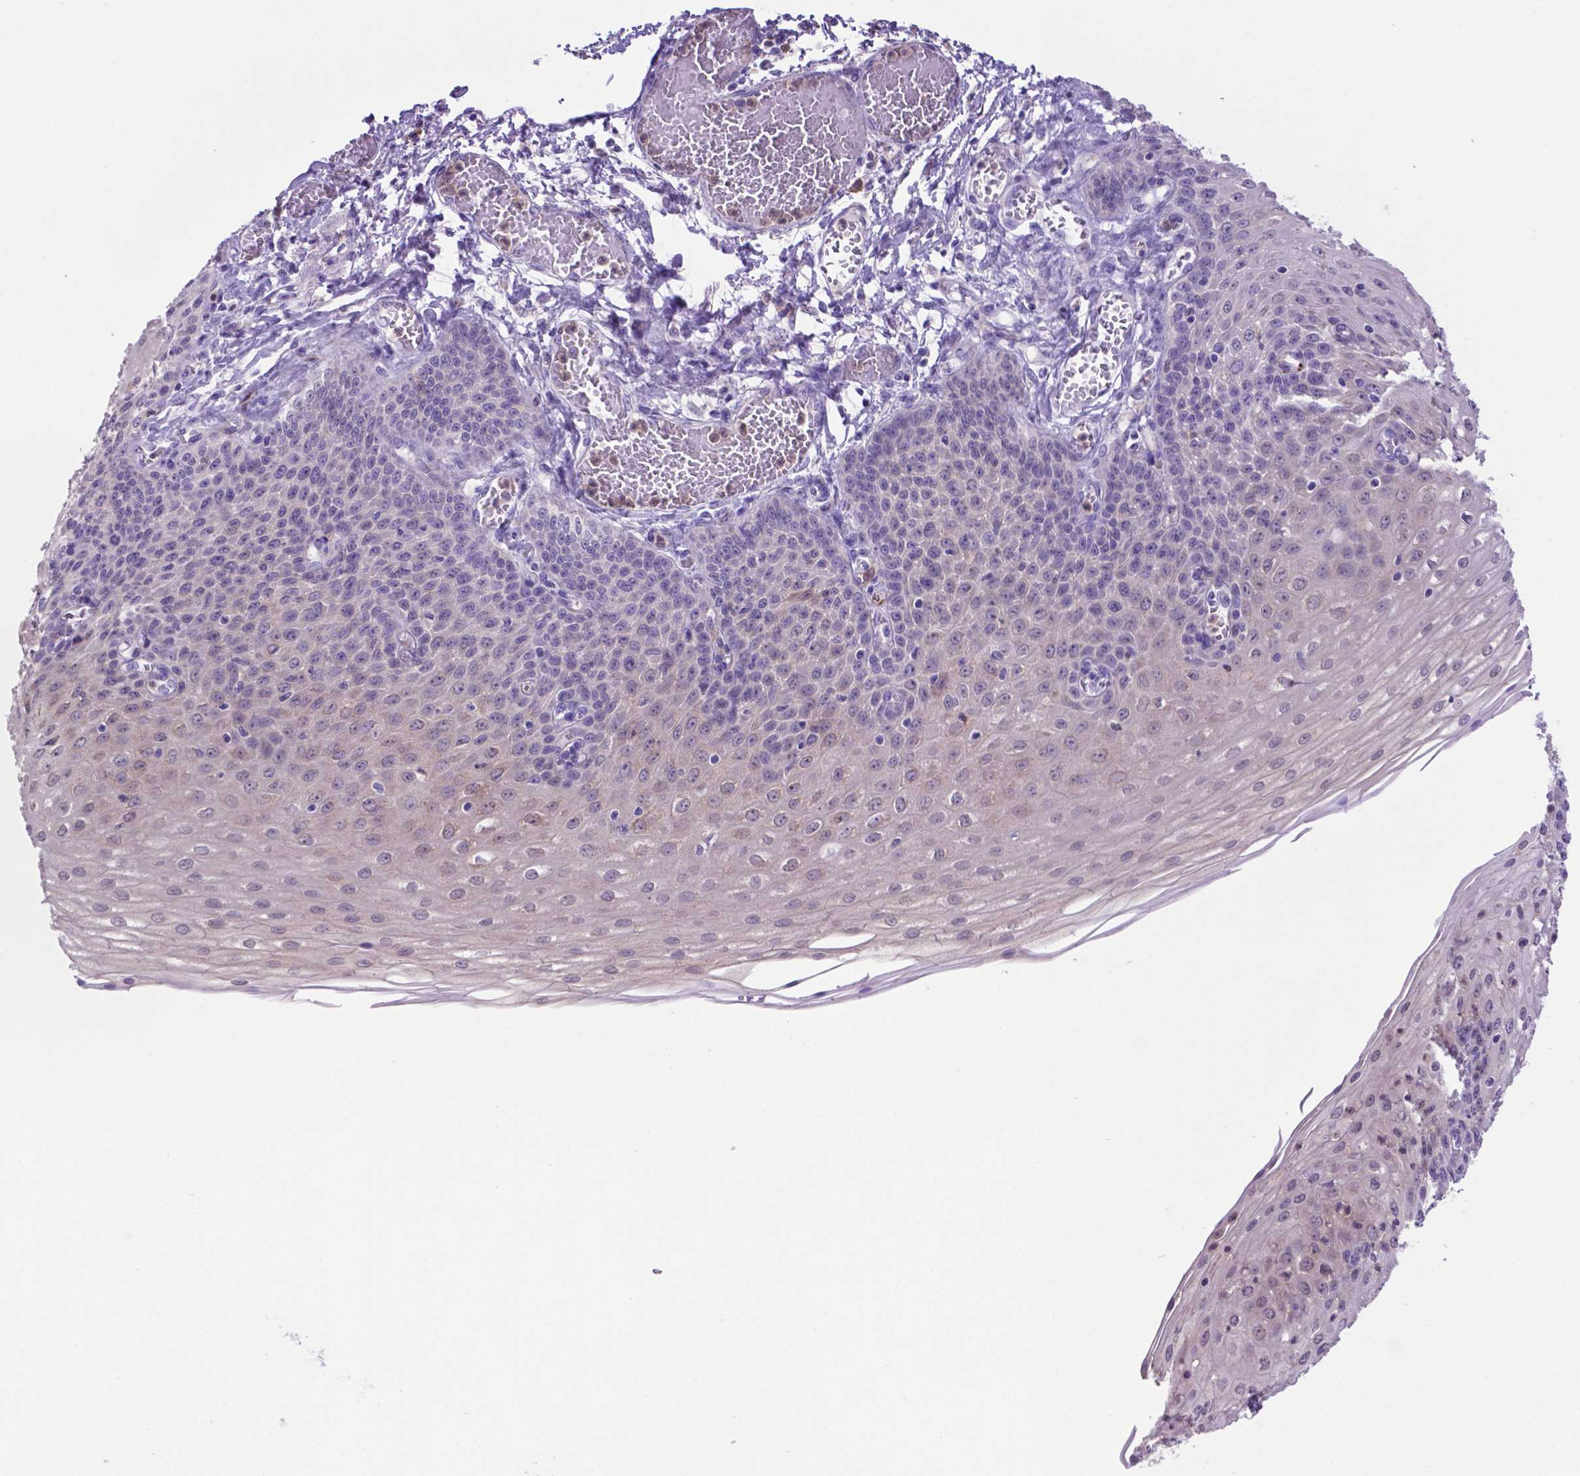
{"staining": {"intensity": "negative", "quantity": "none", "location": "none"}, "tissue": "esophagus", "cell_type": "Squamous epithelial cells", "image_type": "normal", "snomed": [{"axis": "morphology", "description": "Normal tissue, NOS"}, {"axis": "morphology", "description": "Adenocarcinoma, NOS"}, {"axis": "topography", "description": "Esophagus"}], "caption": "Esophagus was stained to show a protein in brown. There is no significant staining in squamous epithelial cells. Nuclei are stained in blue.", "gene": "LZTR1", "patient": {"sex": "male", "age": 81}}